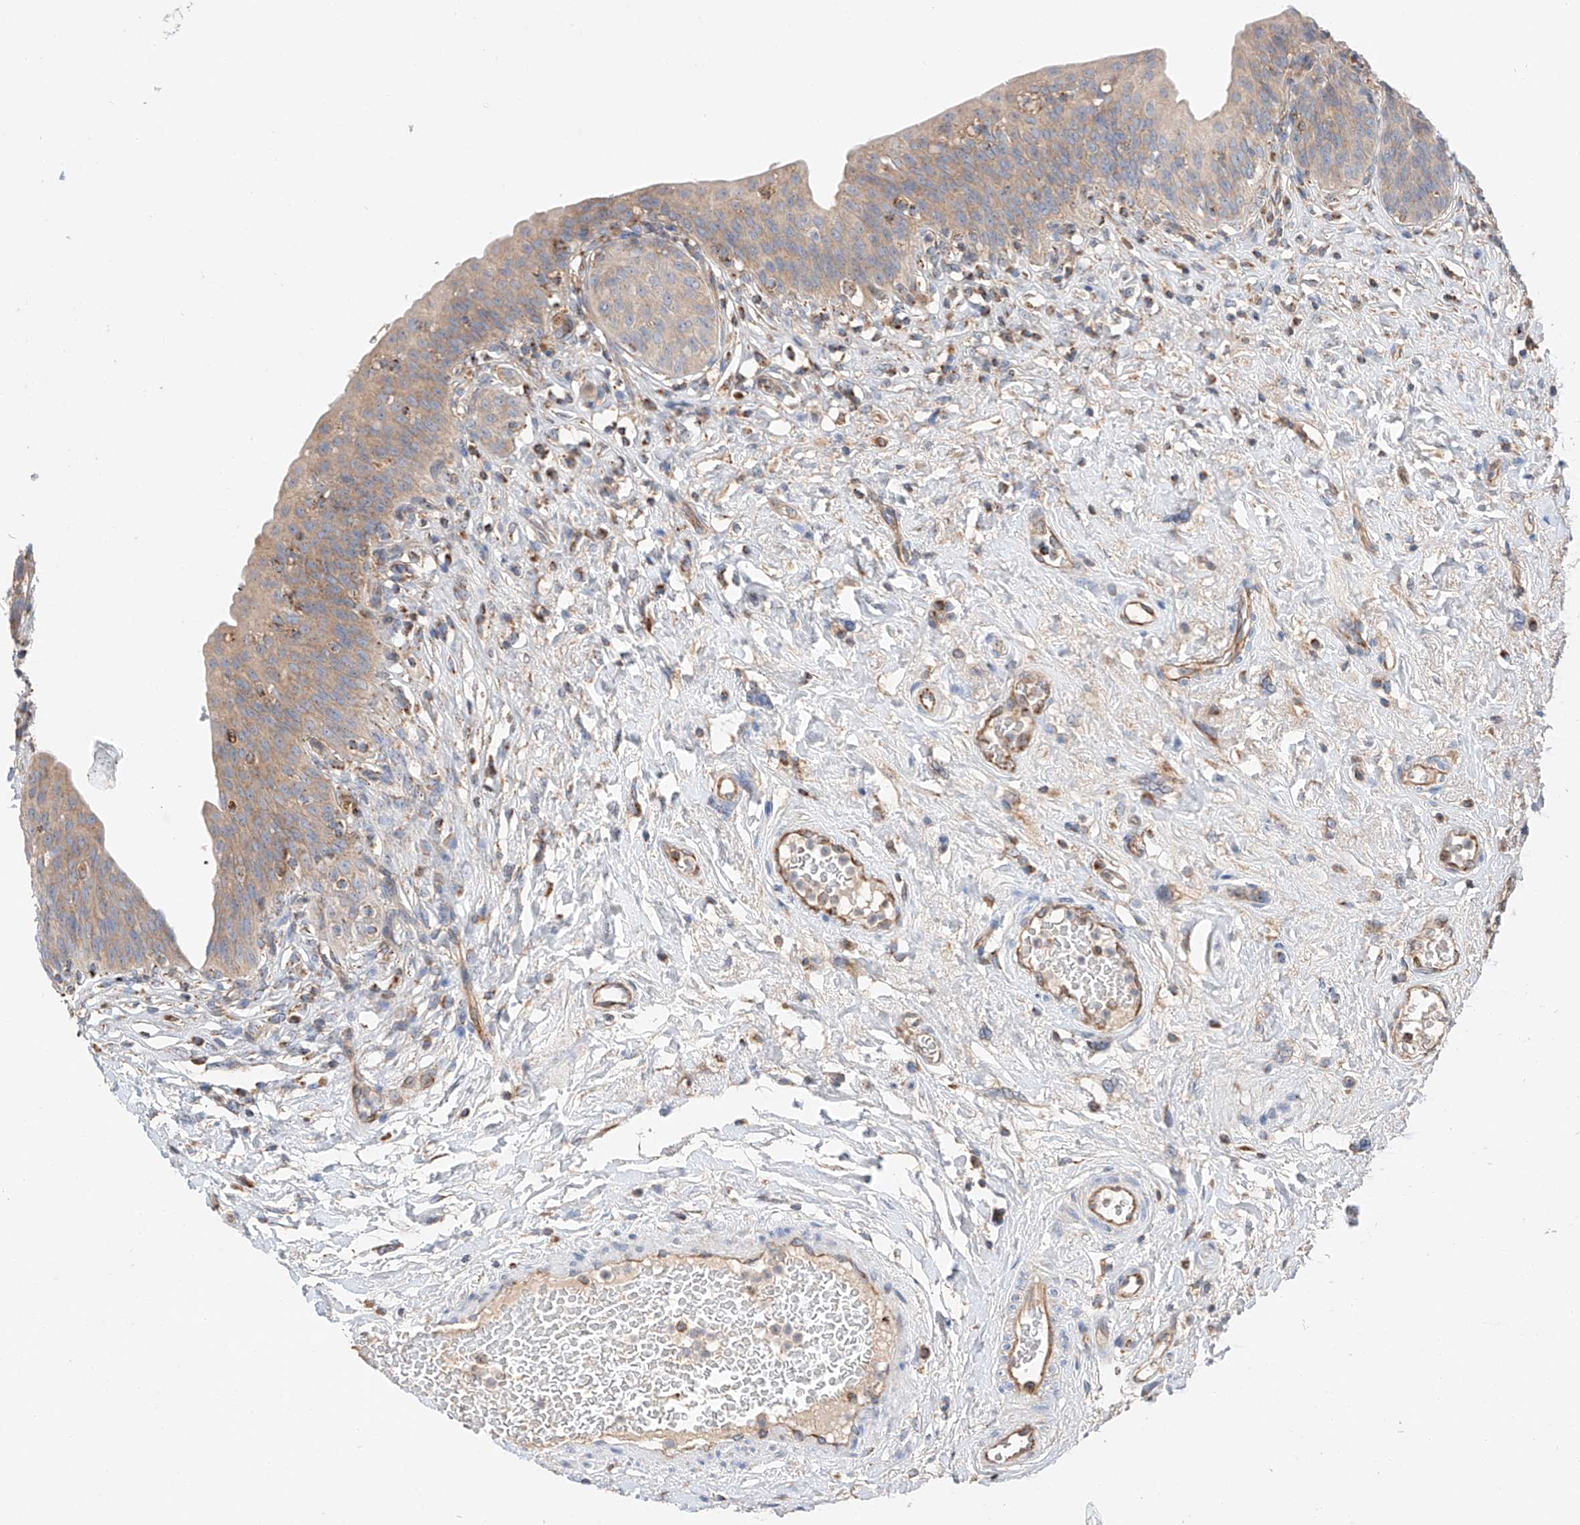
{"staining": {"intensity": "weak", "quantity": ">75%", "location": "cytoplasmic/membranous"}, "tissue": "urinary bladder", "cell_type": "Urothelial cells", "image_type": "normal", "snomed": [{"axis": "morphology", "description": "Normal tissue, NOS"}, {"axis": "topography", "description": "Urinary bladder"}], "caption": "Protein analysis of normal urinary bladder demonstrates weak cytoplasmic/membranous positivity in about >75% of urothelial cells.", "gene": "RUSC1", "patient": {"sex": "male", "age": 83}}